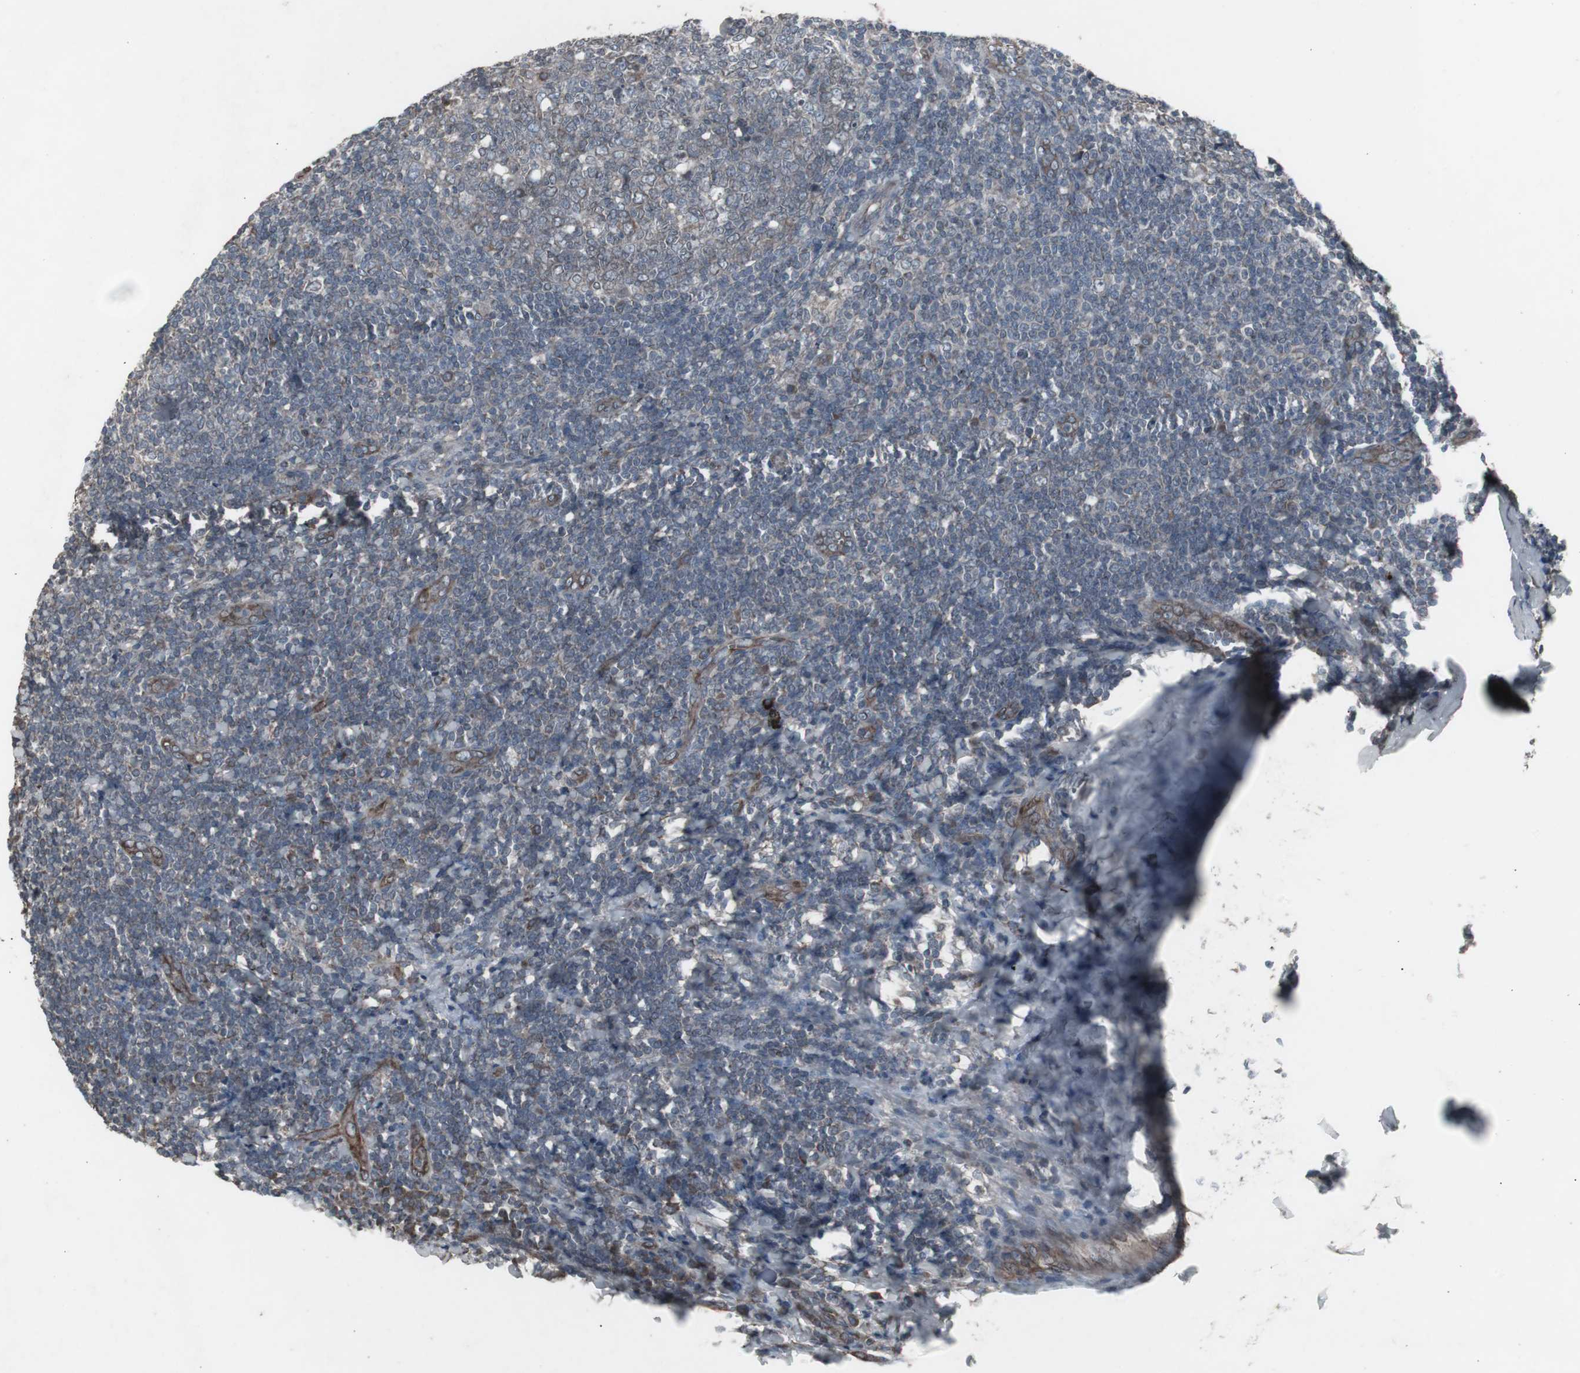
{"staining": {"intensity": "negative", "quantity": "none", "location": "none"}, "tissue": "tonsil", "cell_type": "Germinal center cells", "image_type": "normal", "snomed": [{"axis": "morphology", "description": "Normal tissue, NOS"}, {"axis": "topography", "description": "Tonsil"}], "caption": "Human tonsil stained for a protein using IHC shows no expression in germinal center cells.", "gene": "SSTR2", "patient": {"sex": "male", "age": 31}}